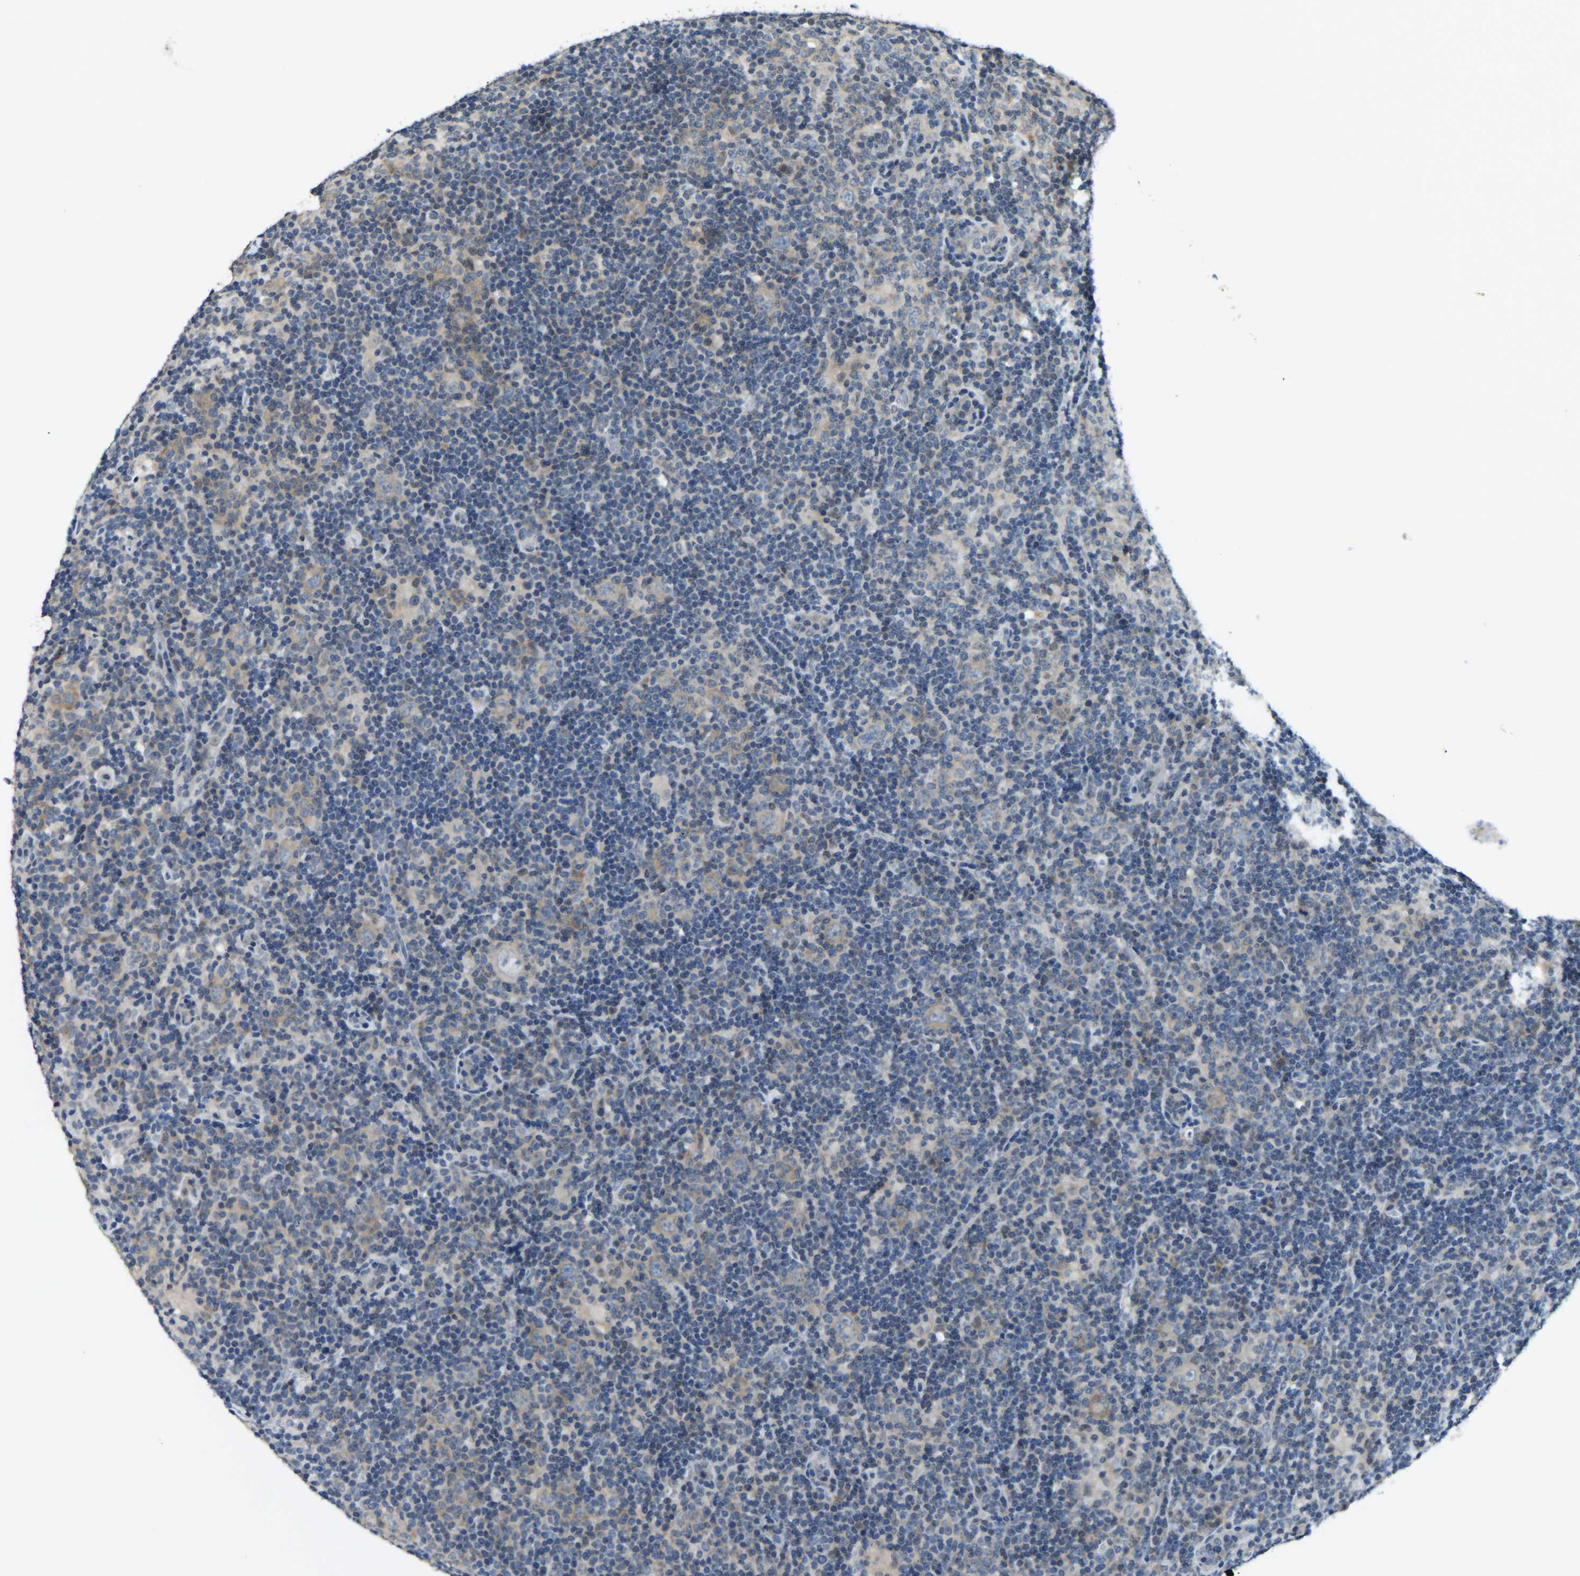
{"staining": {"intensity": "weak", "quantity": ">75%", "location": "cytoplasmic/membranous"}, "tissue": "lymphoma", "cell_type": "Tumor cells", "image_type": "cancer", "snomed": [{"axis": "morphology", "description": "Hodgkin's disease, NOS"}, {"axis": "topography", "description": "Lymph node"}], "caption": "This image exhibits lymphoma stained with IHC to label a protein in brown. The cytoplasmic/membranous of tumor cells show weak positivity for the protein. Nuclei are counter-stained blue.", "gene": "AHNAK", "patient": {"sex": "female", "age": 57}}